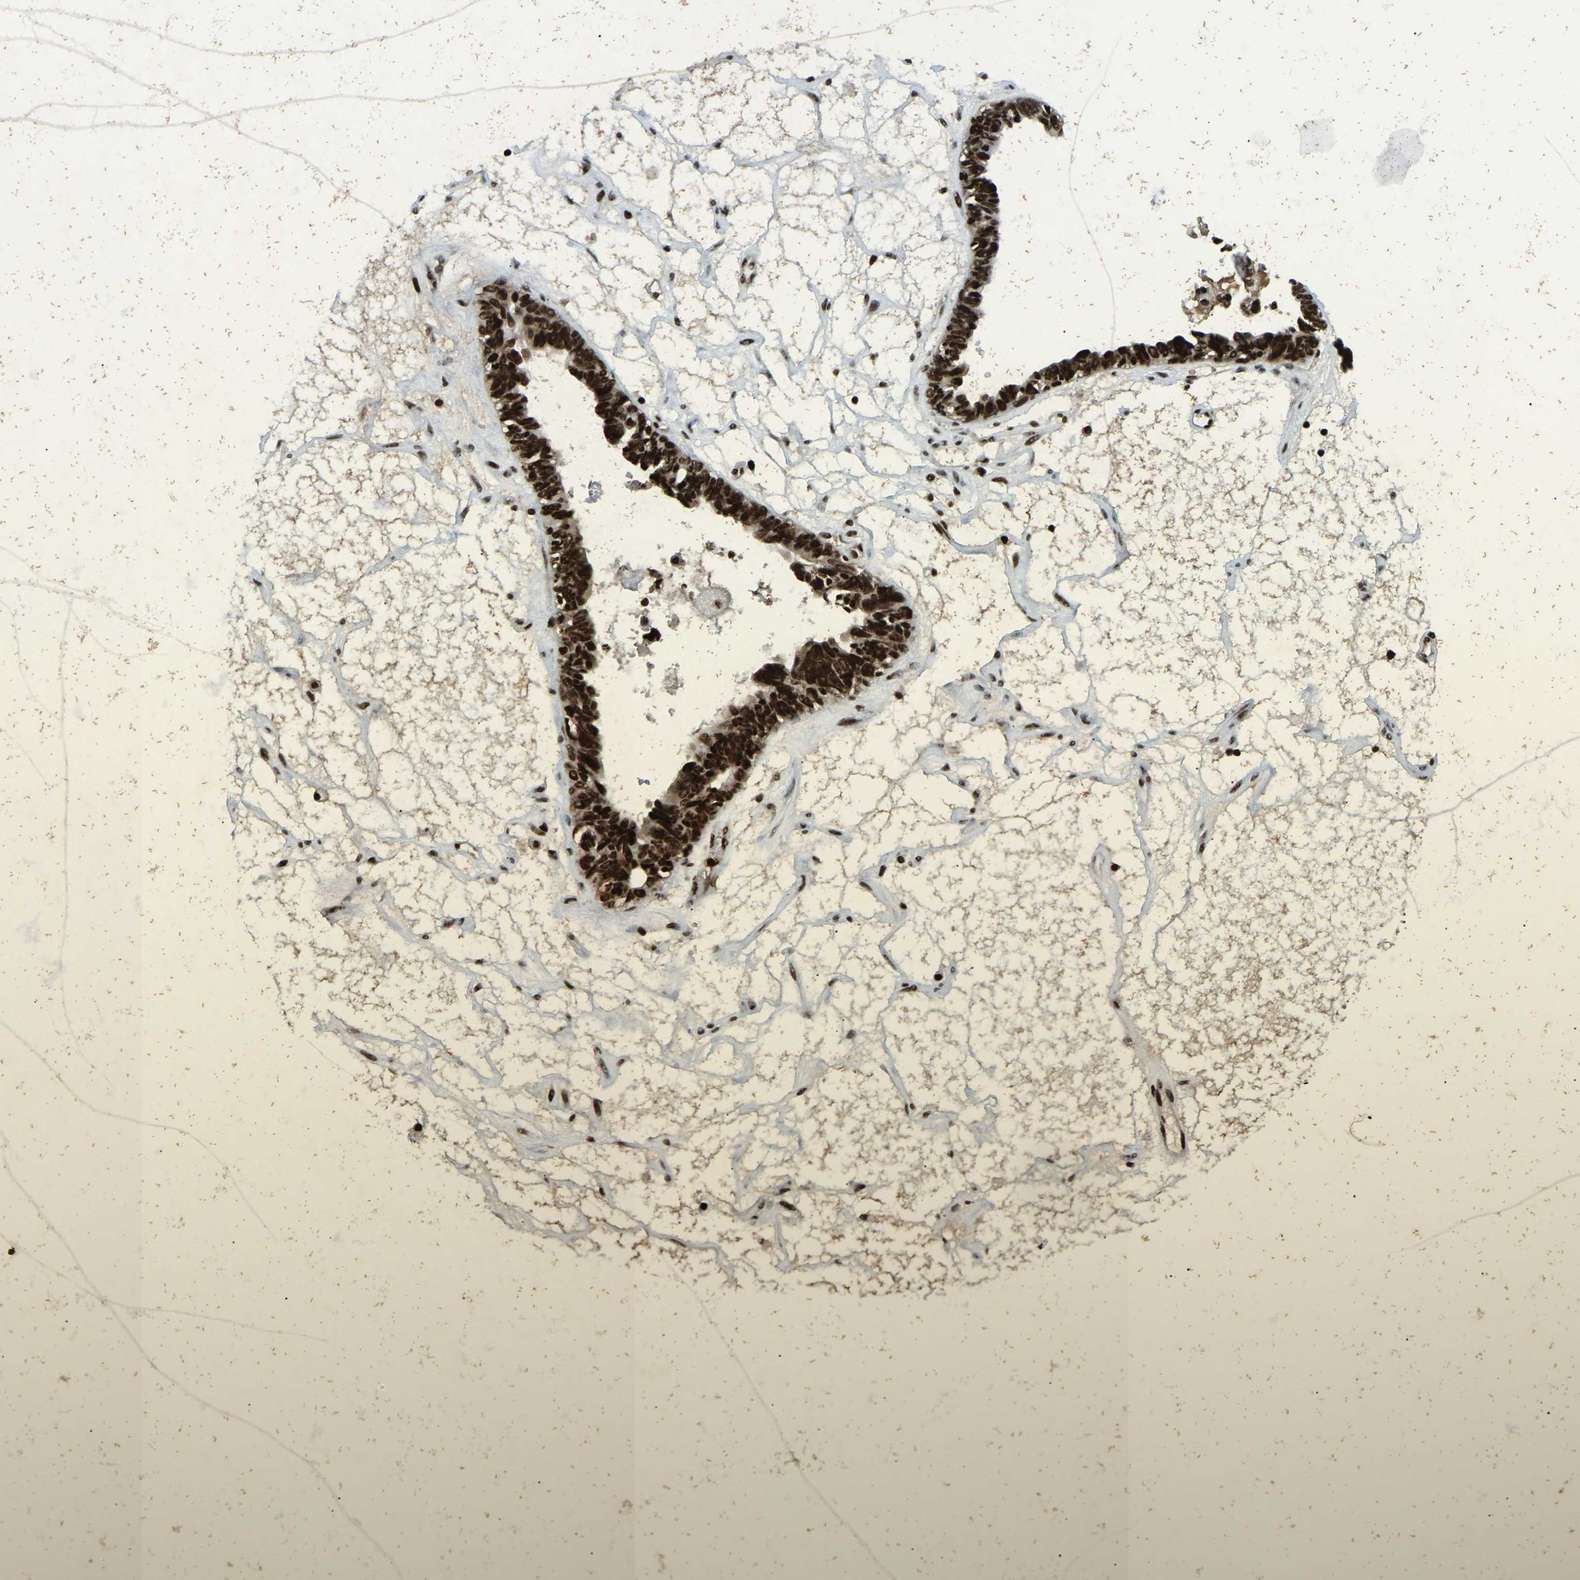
{"staining": {"intensity": "strong", "quantity": ">75%", "location": "nuclear"}, "tissue": "ovarian cancer", "cell_type": "Tumor cells", "image_type": "cancer", "snomed": [{"axis": "morphology", "description": "Cystadenocarcinoma, serous, NOS"}, {"axis": "topography", "description": "Ovary"}], "caption": "IHC of ovarian cancer (serous cystadenocarcinoma) exhibits high levels of strong nuclear expression in about >75% of tumor cells. Using DAB (brown) and hematoxylin (blue) stains, captured at high magnification using brightfield microscopy.", "gene": "LRRC61", "patient": {"sex": "female", "age": 79}}